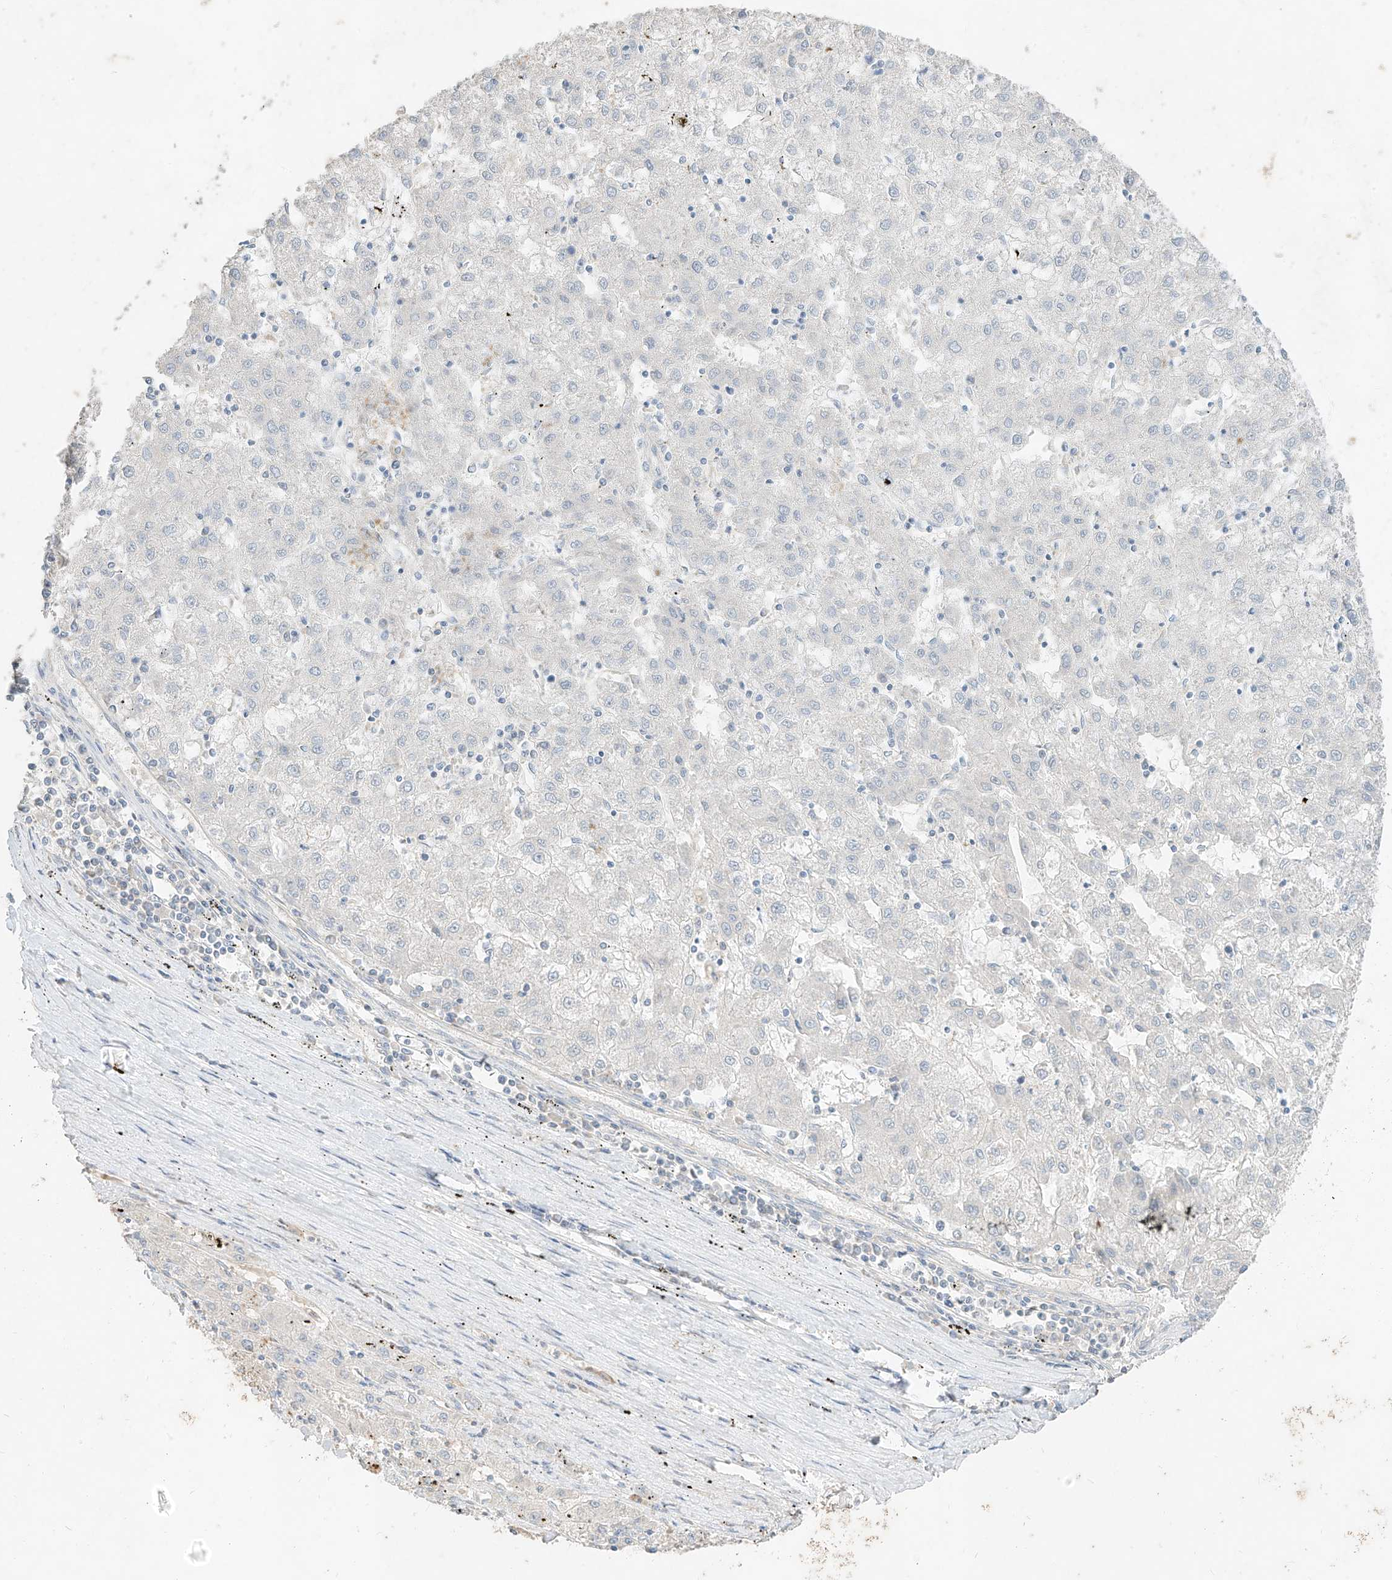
{"staining": {"intensity": "negative", "quantity": "none", "location": "none"}, "tissue": "liver cancer", "cell_type": "Tumor cells", "image_type": "cancer", "snomed": [{"axis": "morphology", "description": "Carcinoma, Hepatocellular, NOS"}, {"axis": "topography", "description": "Liver"}], "caption": "The image shows no staining of tumor cells in liver cancer.", "gene": "ZZEF1", "patient": {"sex": "male", "age": 72}}